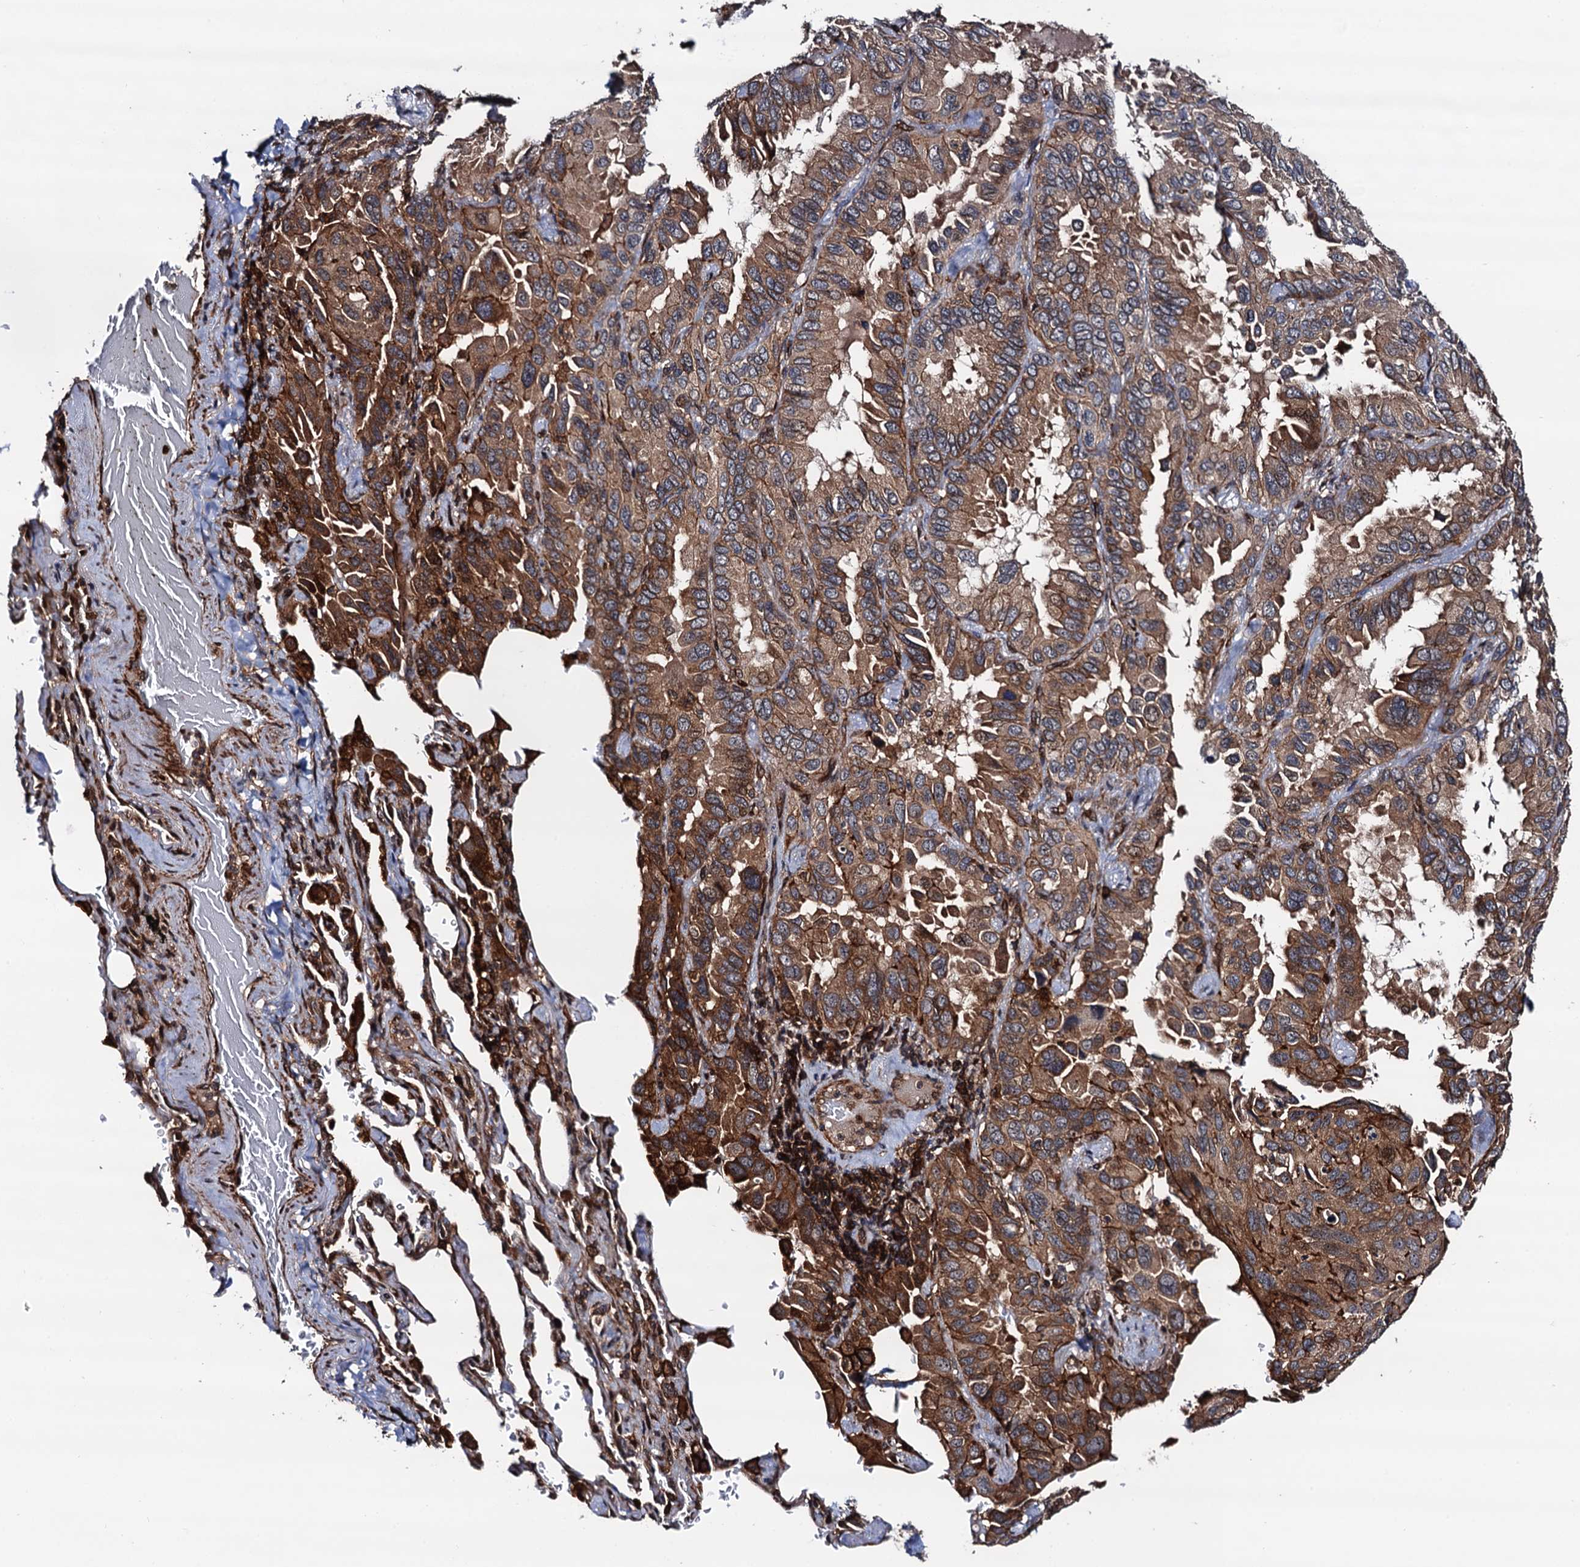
{"staining": {"intensity": "moderate", "quantity": ">75%", "location": "cytoplasmic/membranous"}, "tissue": "lung cancer", "cell_type": "Tumor cells", "image_type": "cancer", "snomed": [{"axis": "morphology", "description": "Adenocarcinoma, NOS"}, {"axis": "topography", "description": "Lung"}], "caption": "A histopathology image of human lung adenocarcinoma stained for a protein reveals moderate cytoplasmic/membranous brown staining in tumor cells.", "gene": "BORA", "patient": {"sex": "male", "age": 64}}